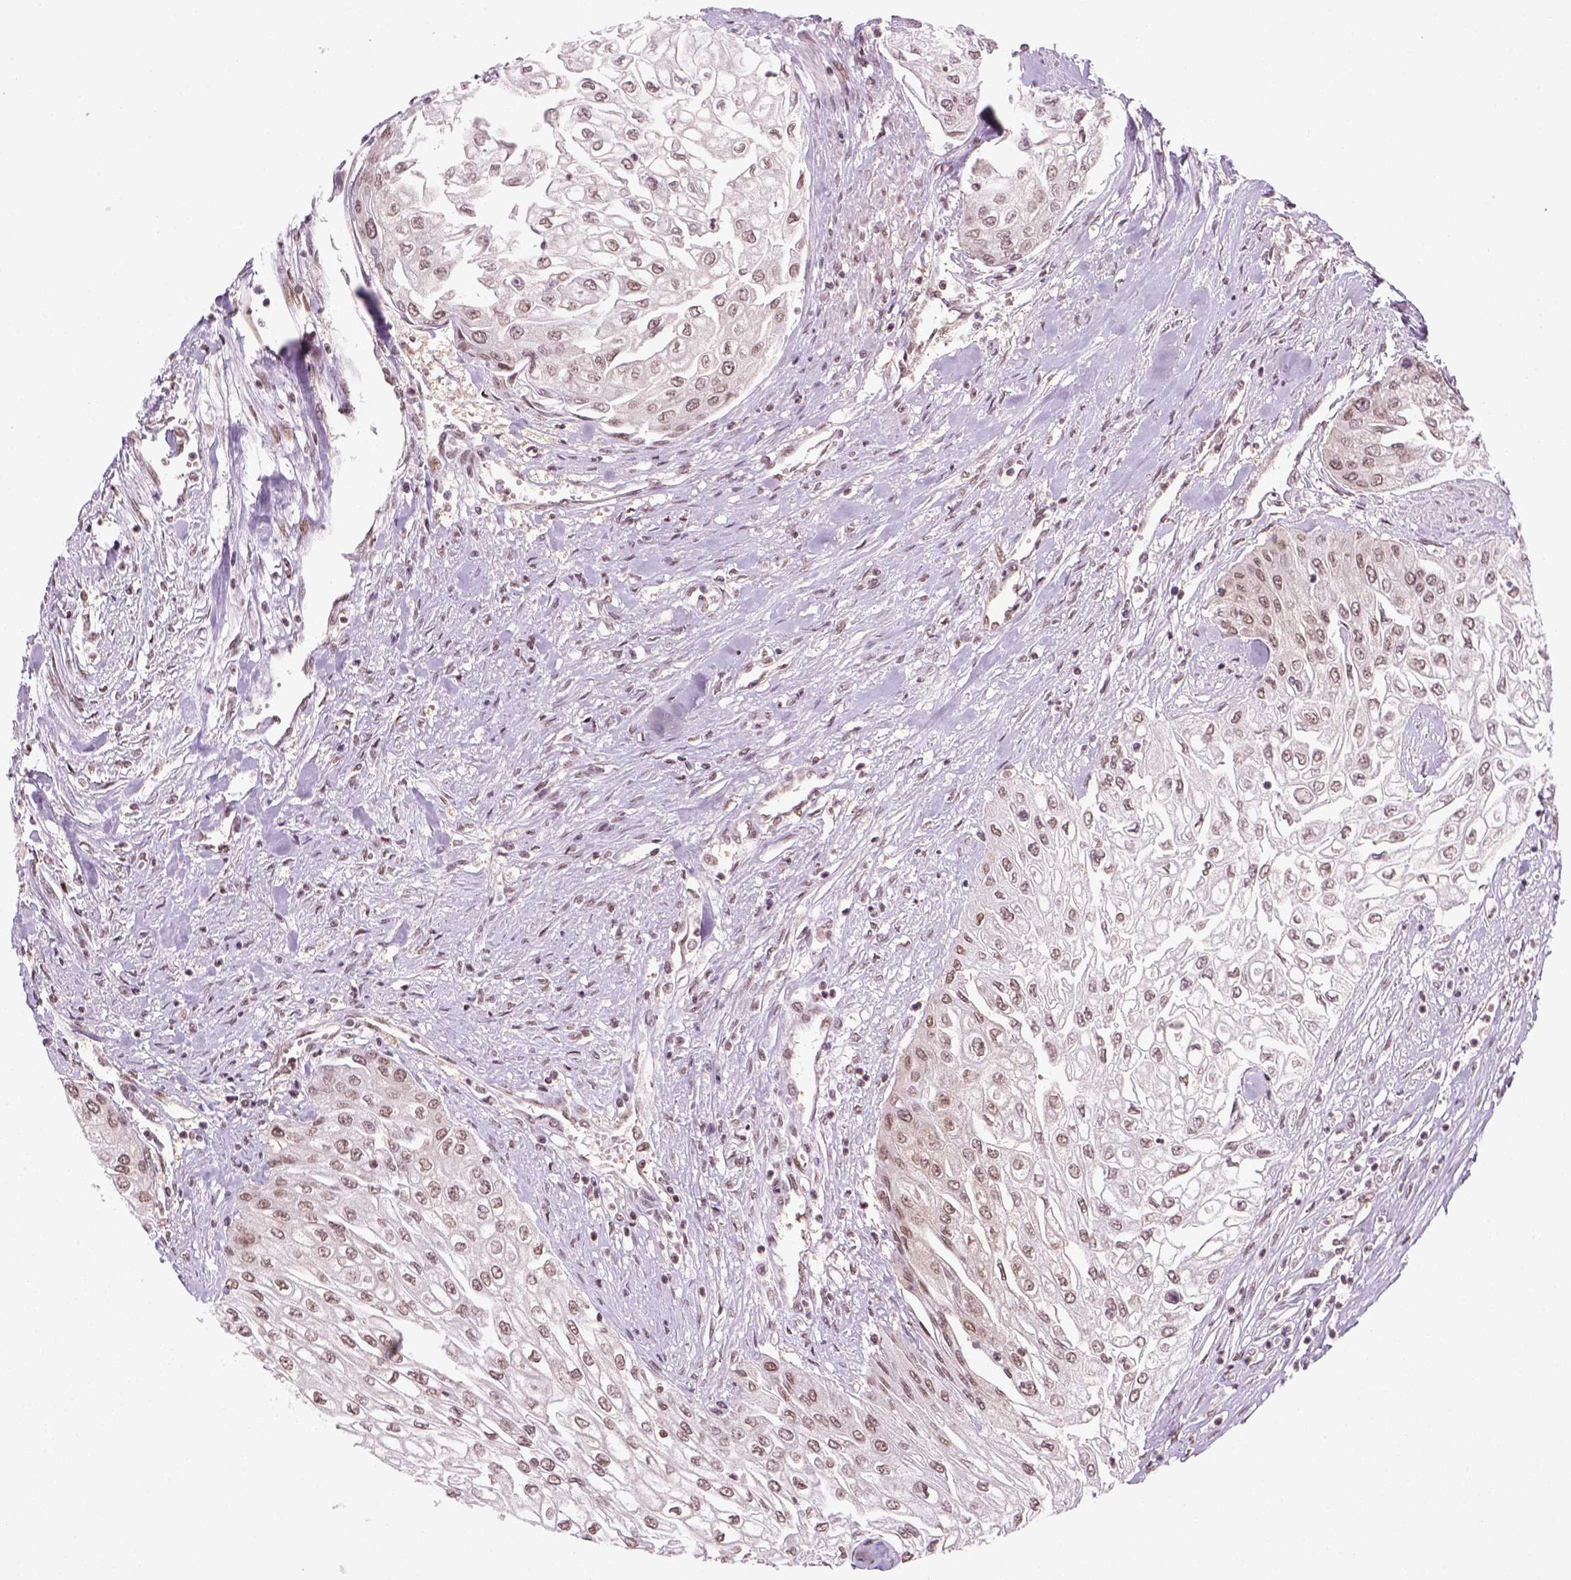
{"staining": {"intensity": "weak", "quantity": ">75%", "location": "nuclear"}, "tissue": "urothelial cancer", "cell_type": "Tumor cells", "image_type": "cancer", "snomed": [{"axis": "morphology", "description": "Urothelial carcinoma, High grade"}, {"axis": "topography", "description": "Urinary bladder"}], "caption": "Immunohistochemistry of urothelial cancer displays low levels of weak nuclear expression in approximately >75% of tumor cells.", "gene": "GOT1", "patient": {"sex": "male", "age": 62}}